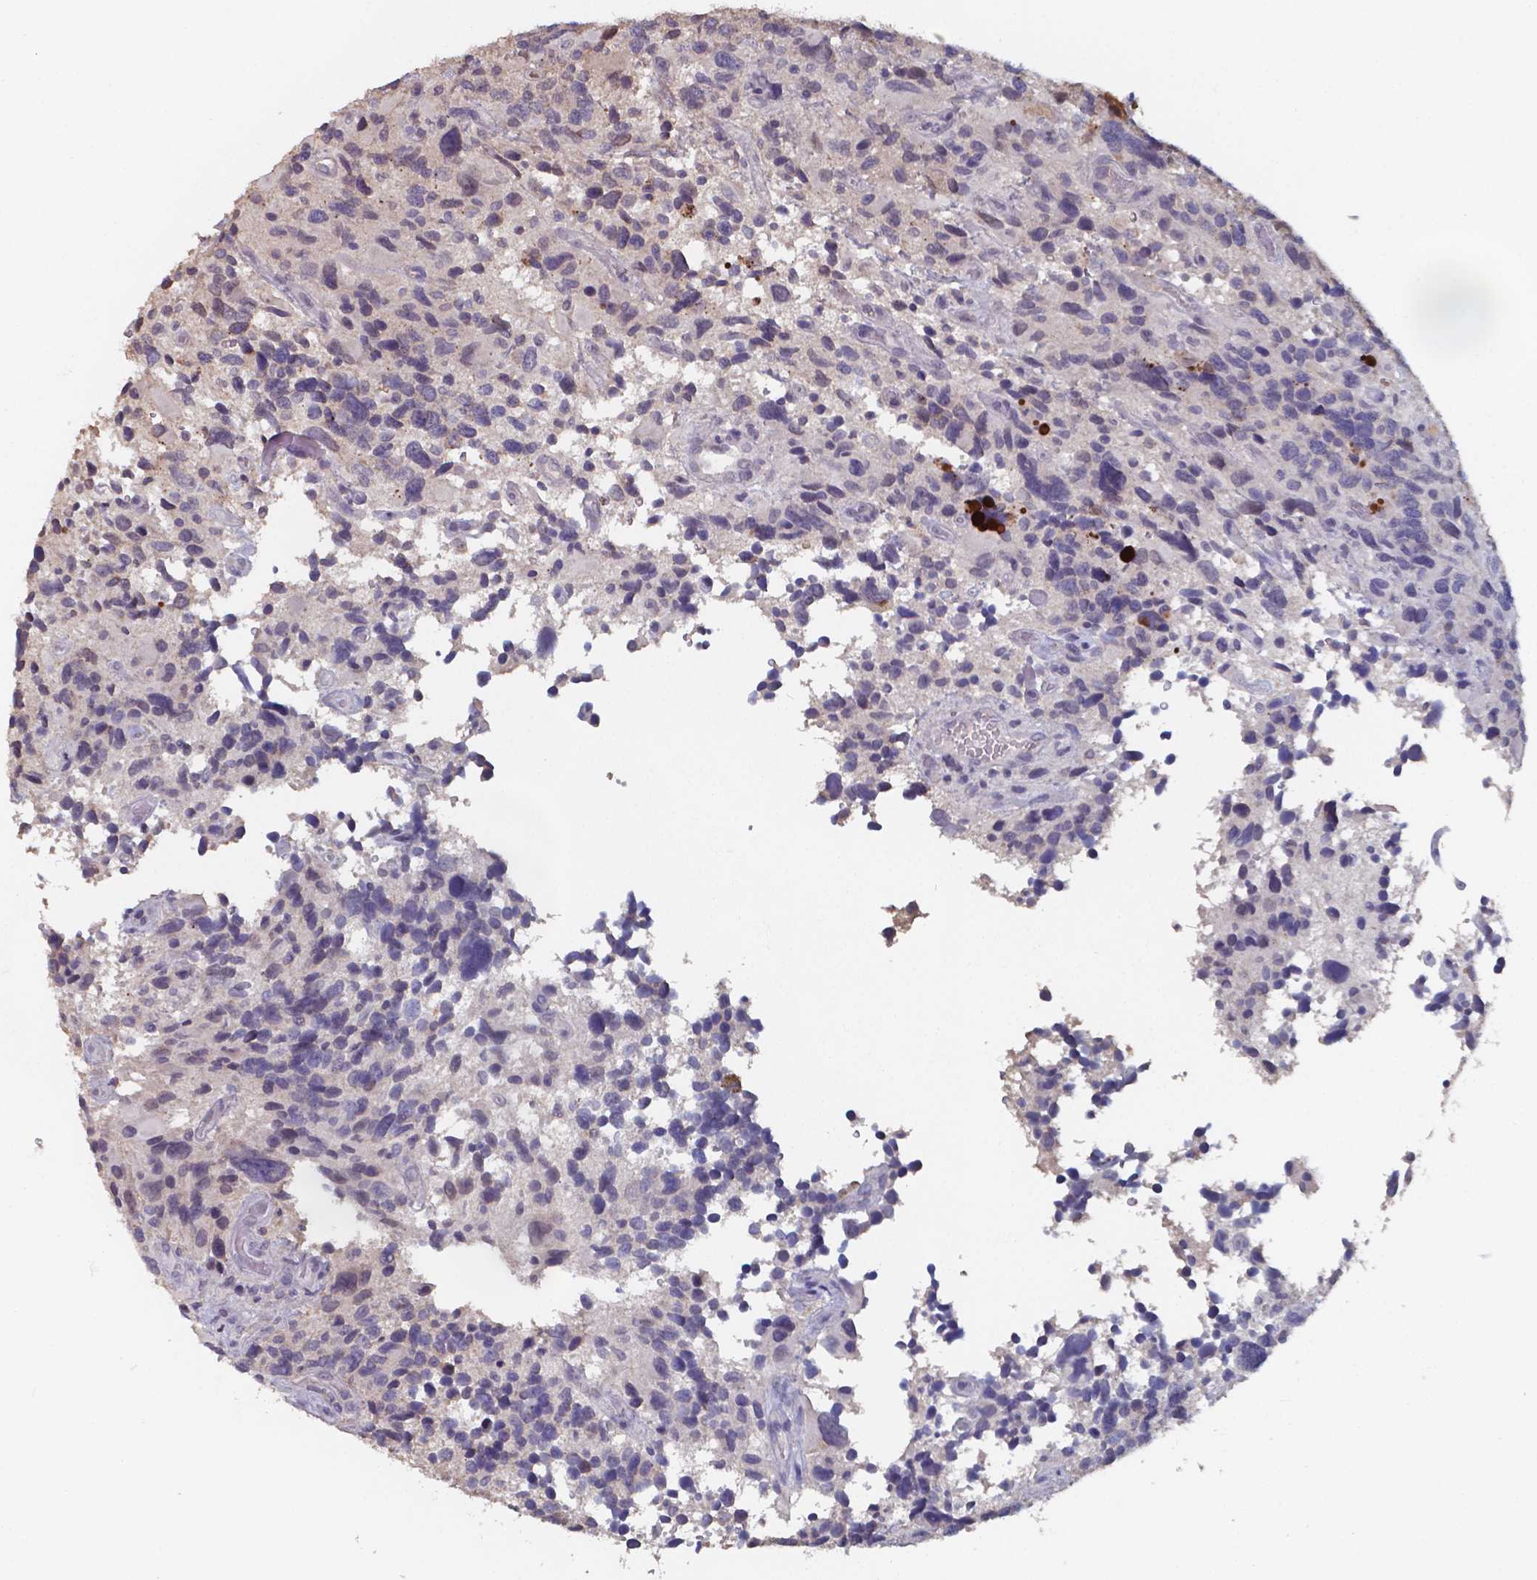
{"staining": {"intensity": "negative", "quantity": "none", "location": "none"}, "tissue": "glioma", "cell_type": "Tumor cells", "image_type": "cancer", "snomed": [{"axis": "morphology", "description": "Glioma, malignant, High grade"}, {"axis": "topography", "description": "Brain"}], "caption": "Tumor cells are negative for protein expression in human malignant glioma (high-grade).", "gene": "BTBD17", "patient": {"sex": "male", "age": 46}}